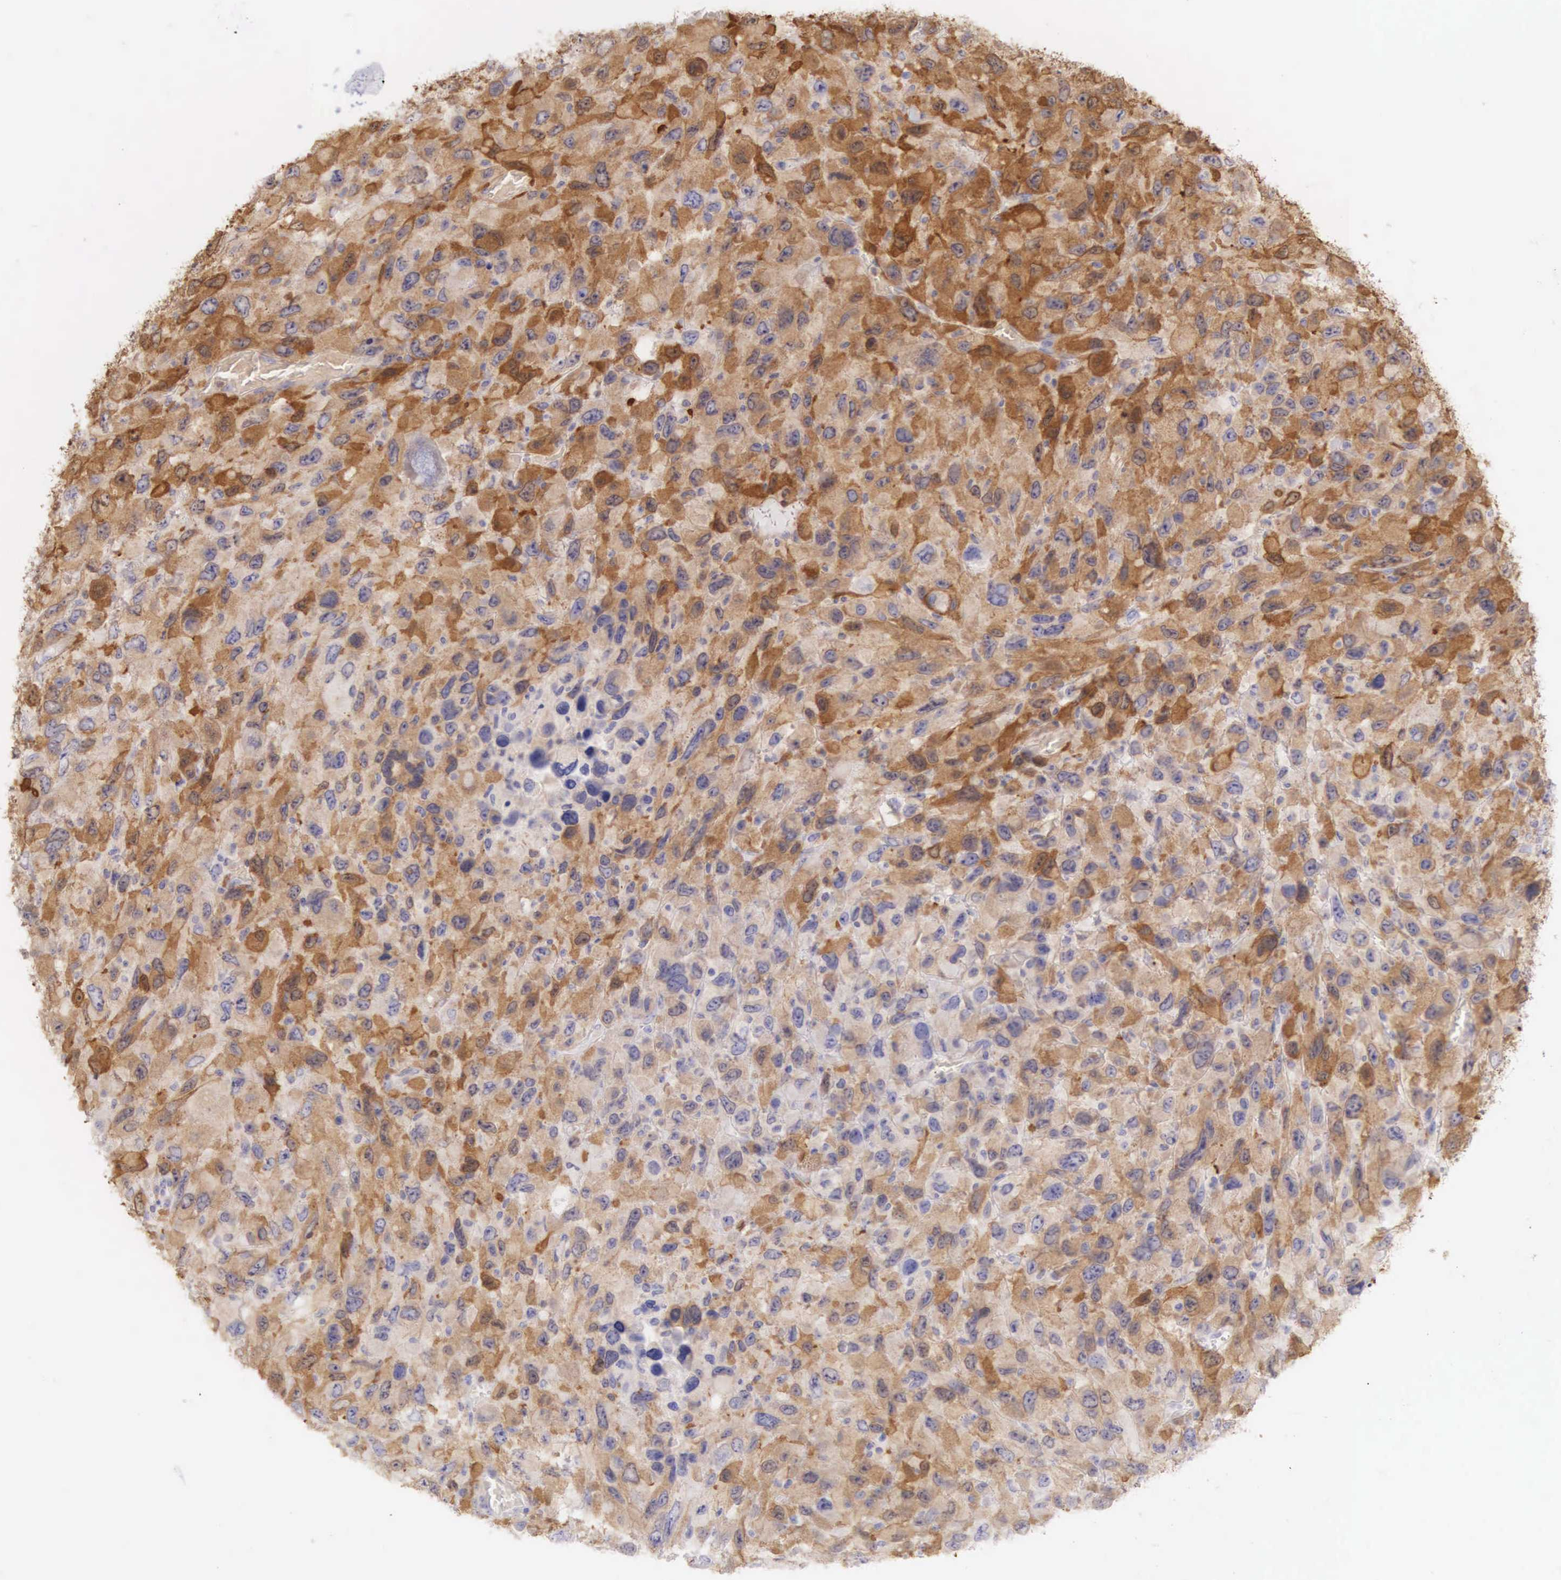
{"staining": {"intensity": "moderate", "quantity": "25%-75%", "location": "cytoplasmic/membranous"}, "tissue": "renal cancer", "cell_type": "Tumor cells", "image_type": "cancer", "snomed": [{"axis": "morphology", "description": "Adenocarcinoma, NOS"}, {"axis": "topography", "description": "Kidney"}], "caption": "Moderate cytoplasmic/membranous staining is identified in about 25%-75% of tumor cells in renal cancer. (Stains: DAB (3,3'-diaminobenzidine) in brown, nuclei in blue, Microscopy: brightfield microscopy at high magnification).", "gene": "CNN1", "patient": {"sex": "male", "age": 79}}